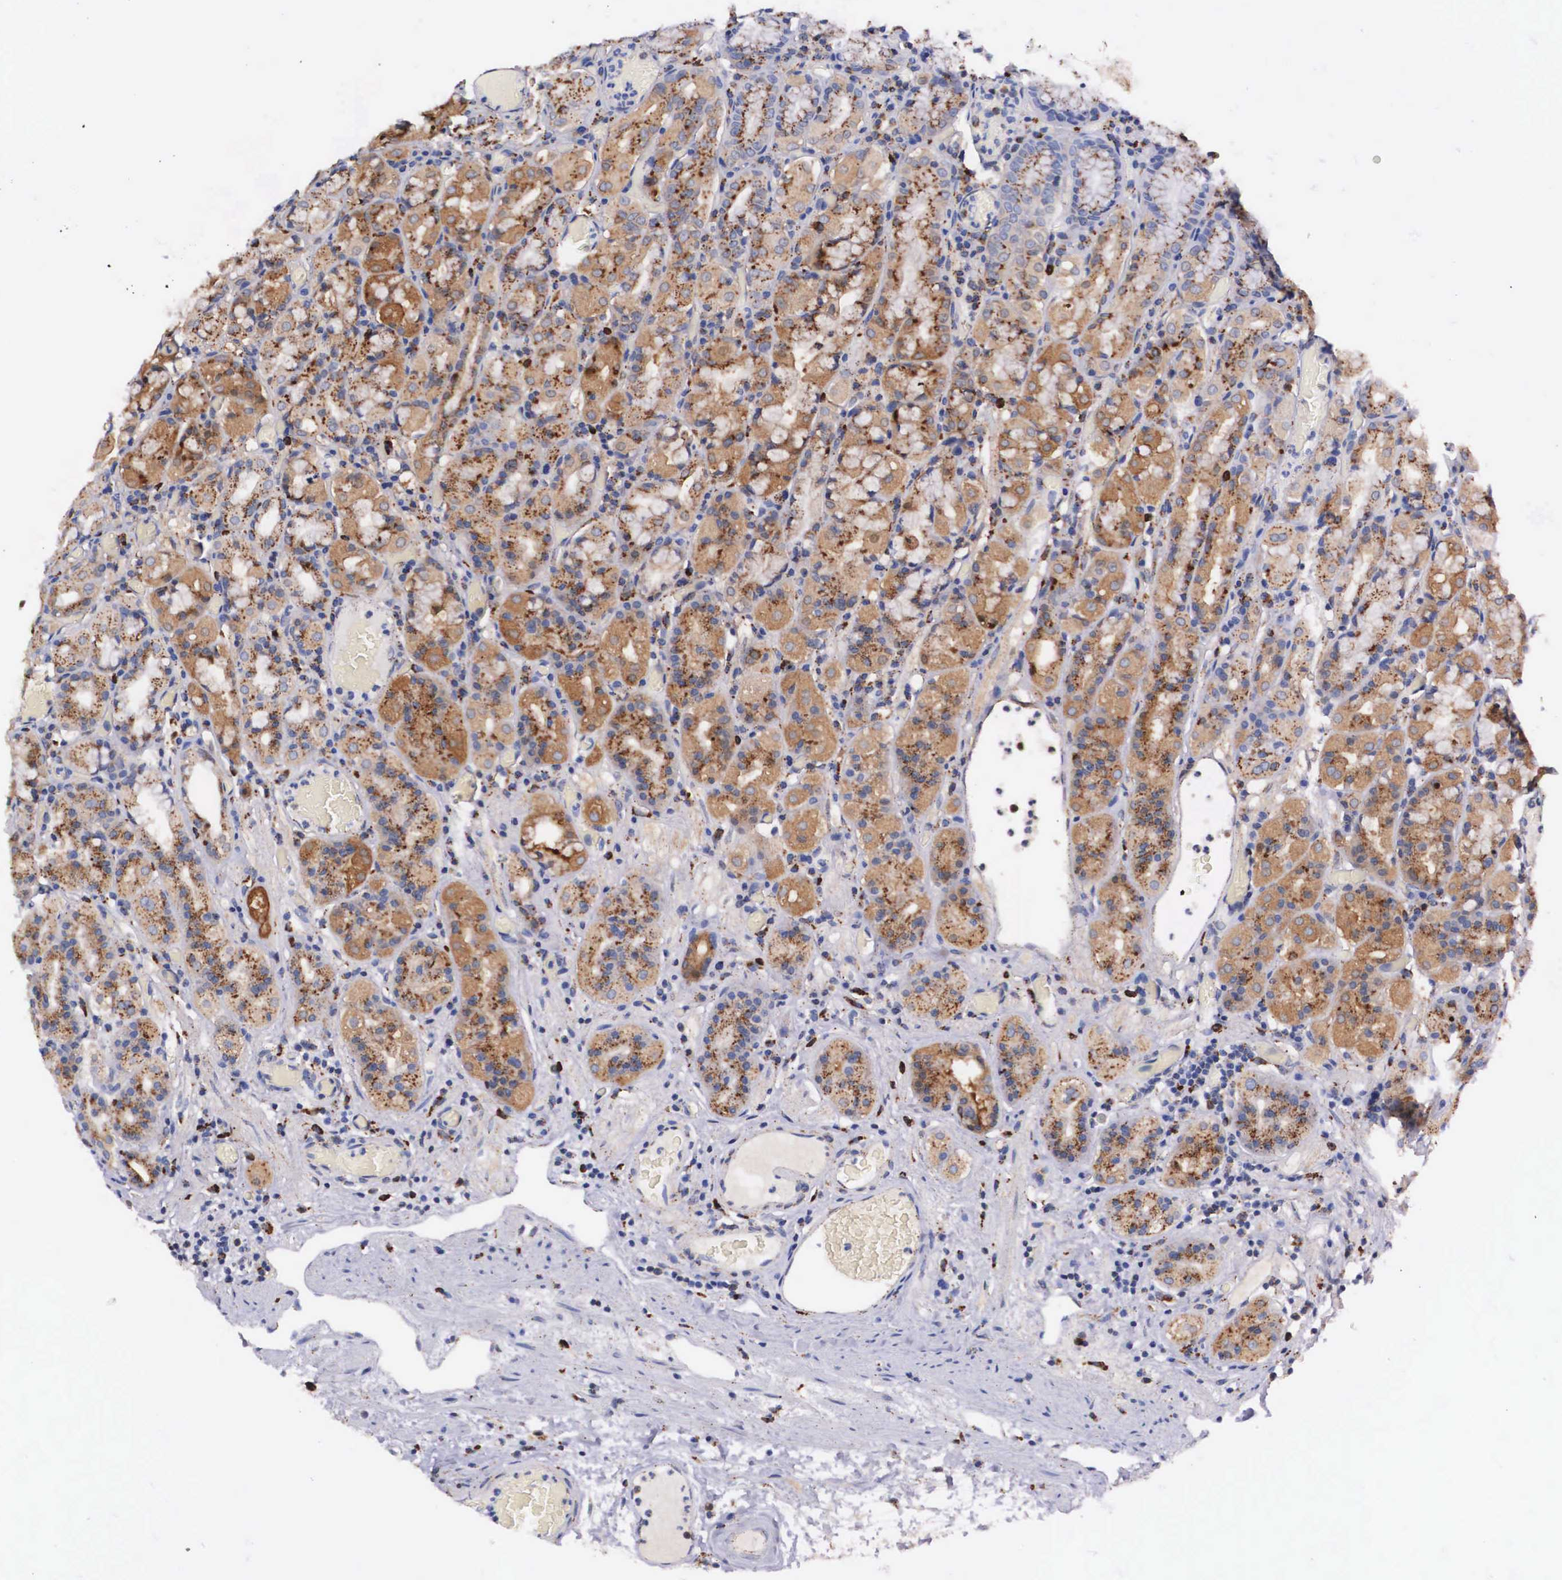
{"staining": {"intensity": "moderate", "quantity": "25%-75%", "location": "cytoplasmic/membranous"}, "tissue": "stomach", "cell_type": "Glandular cells", "image_type": "normal", "snomed": [{"axis": "morphology", "description": "Normal tissue, NOS"}, {"axis": "topography", "description": "Stomach, lower"}], "caption": "Glandular cells exhibit medium levels of moderate cytoplasmic/membranous staining in about 25%-75% of cells in normal human stomach. (DAB (3,3'-diaminobenzidine) IHC with brightfield microscopy, high magnification).", "gene": "NAGA", "patient": {"sex": "male", "age": 58}}